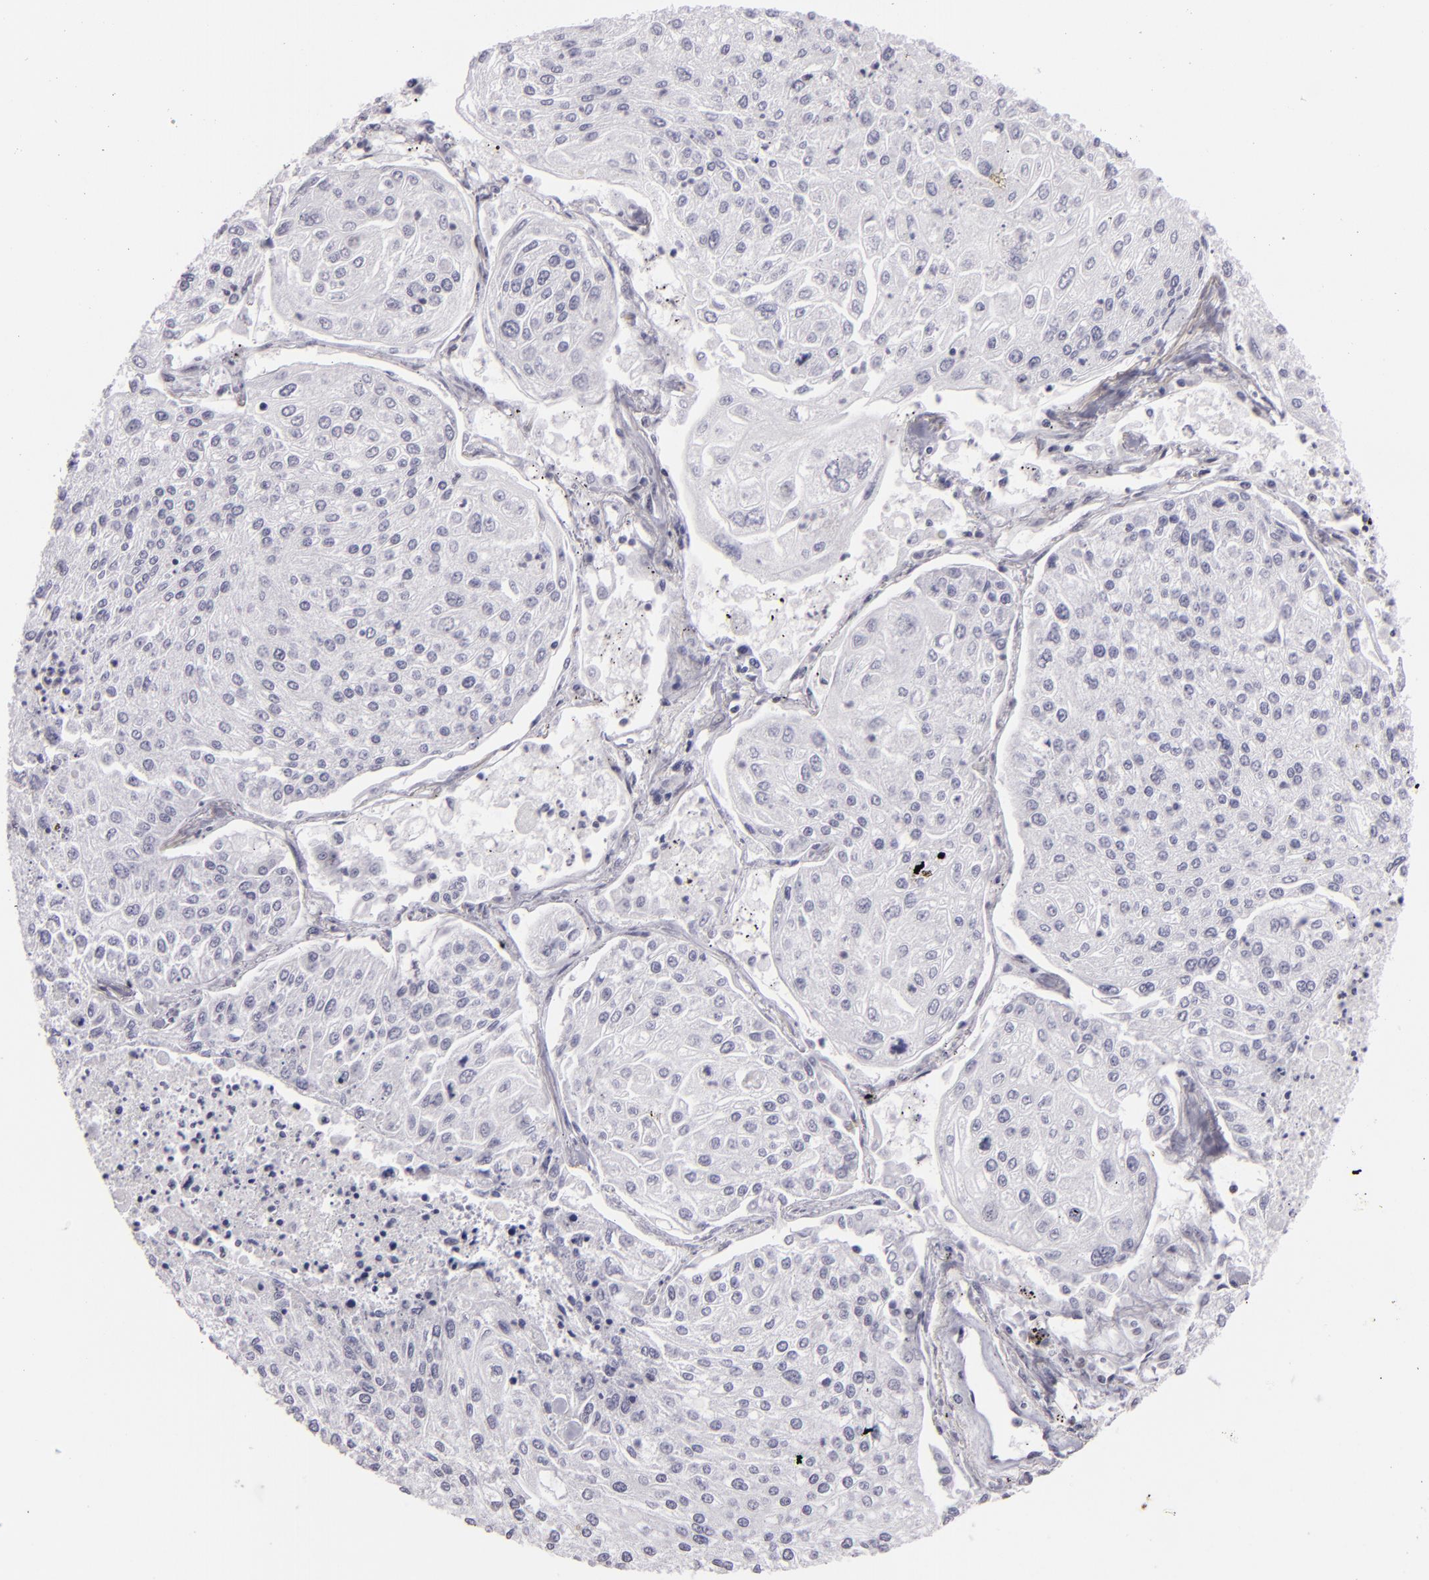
{"staining": {"intensity": "negative", "quantity": "none", "location": "none"}, "tissue": "lung cancer", "cell_type": "Tumor cells", "image_type": "cancer", "snomed": [{"axis": "morphology", "description": "Squamous cell carcinoma, NOS"}, {"axis": "topography", "description": "Lung"}], "caption": "Immunohistochemistry micrograph of neoplastic tissue: squamous cell carcinoma (lung) stained with DAB exhibits no significant protein positivity in tumor cells.", "gene": "BRD8", "patient": {"sex": "male", "age": 75}}